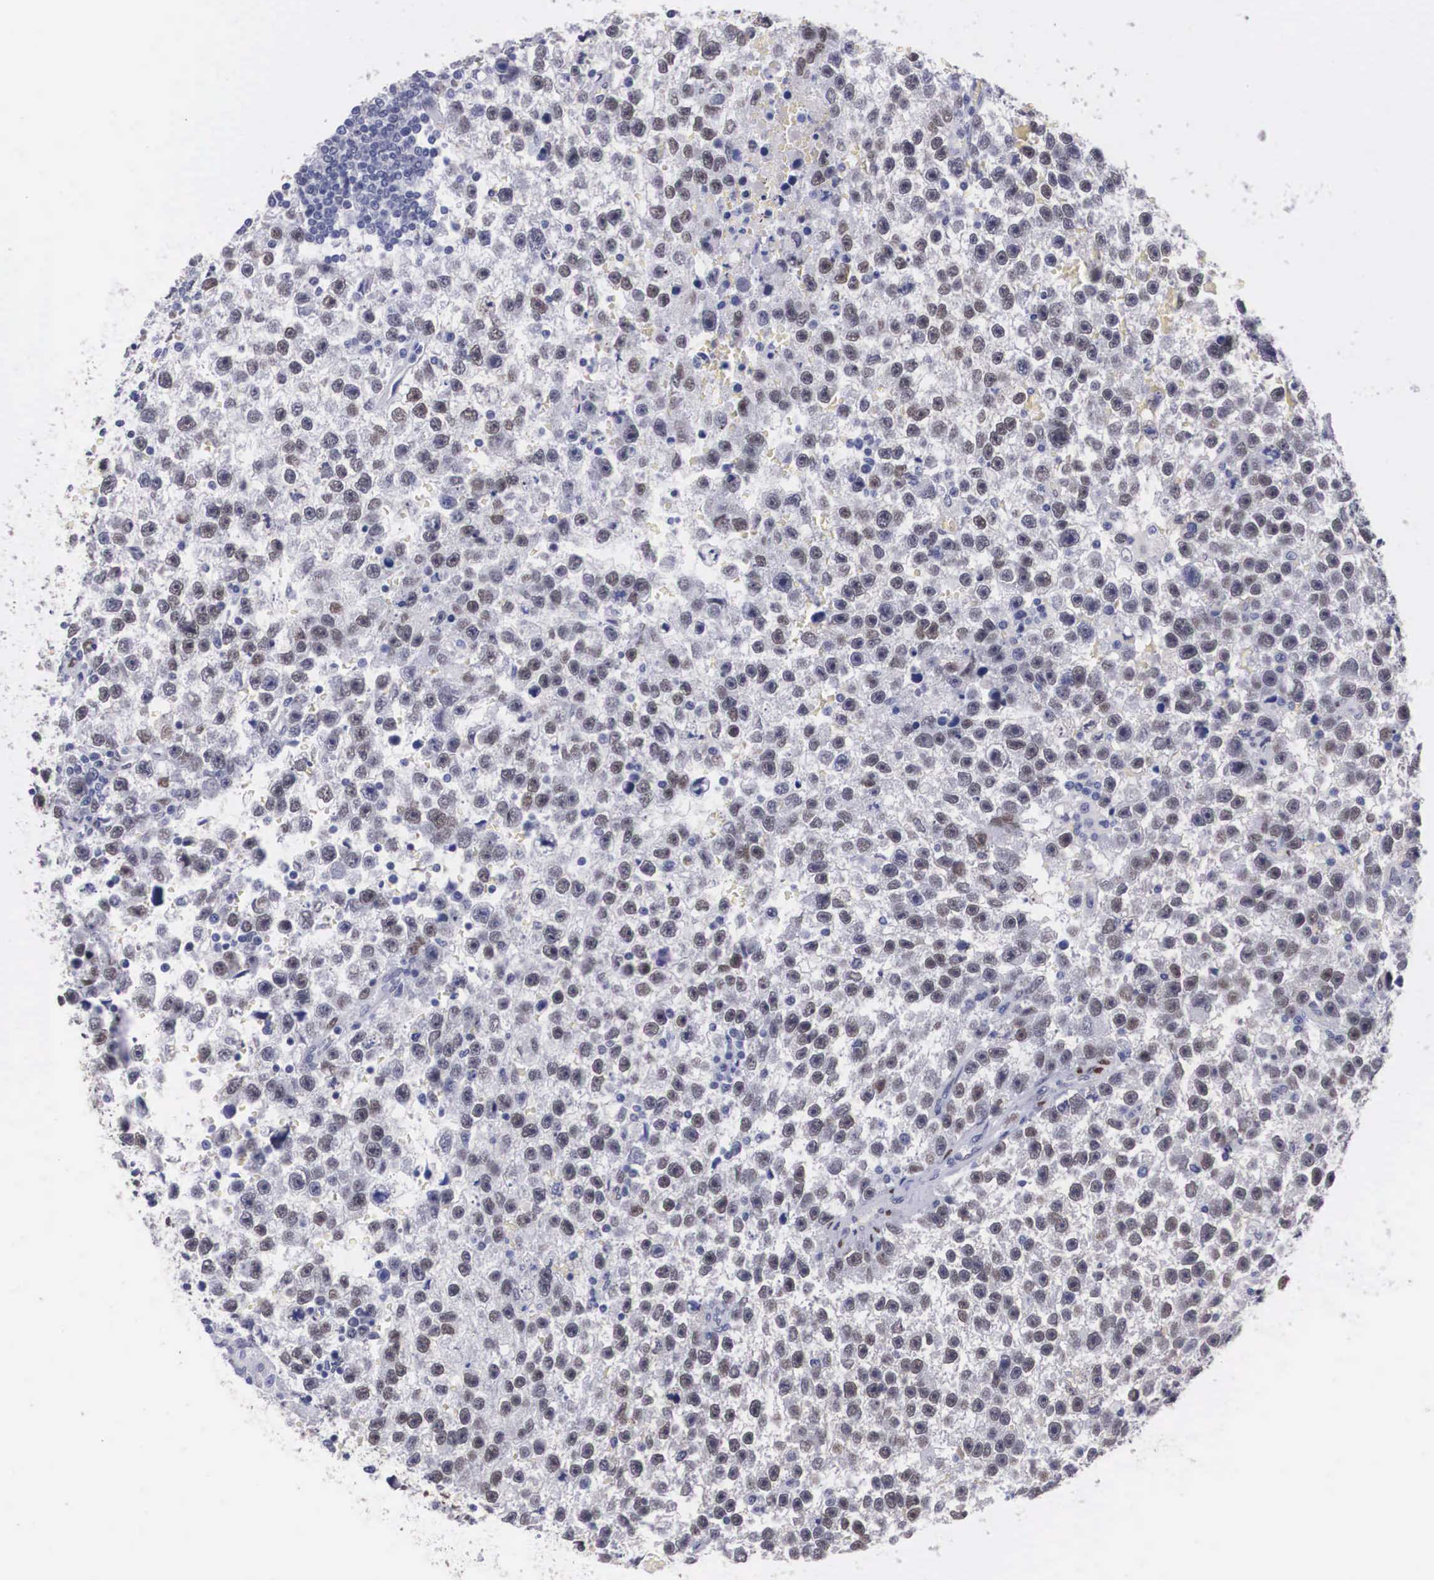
{"staining": {"intensity": "weak", "quantity": "25%-75%", "location": "nuclear"}, "tissue": "testis cancer", "cell_type": "Tumor cells", "image_type": "cancer", "snomed": [{"axis": "morphology", "description": "Seminoma, NOS"}, {"axis": "topography", "description": "Testis"}], "caption": "A brown stain labels weak nuclear positivity of a protein in human testis seminoma tumor cells.", "gene": "KHDRBS3", "patient": {"sex": "male", "age": 33}}